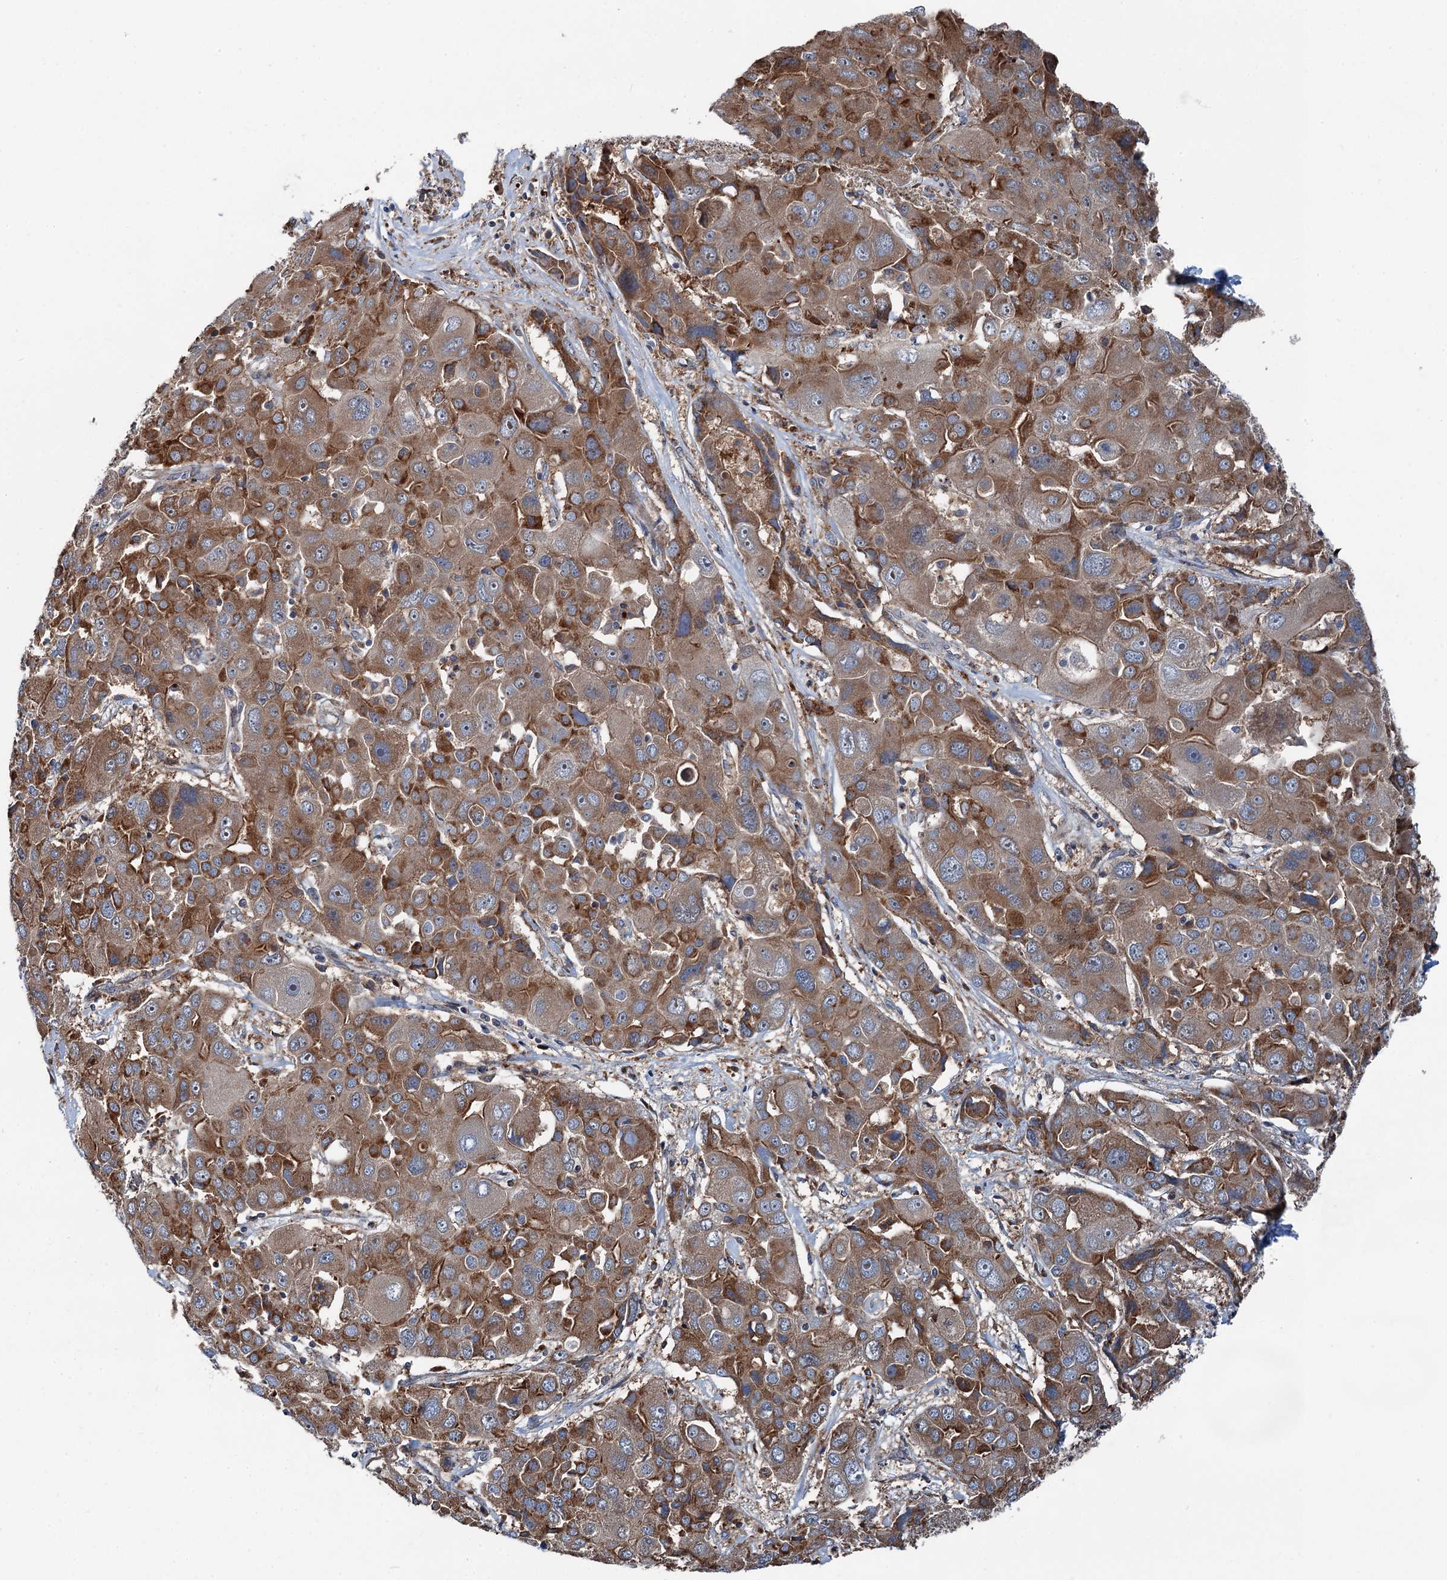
{"staining": {"intensity": "moderate", "quantity": ">75%", "location": "cytoplasmic/membranous"}, "tissue": "liver cancer", "cell_type": "Tumor cells", "image_type": "cancer", "snomed": [{"axis": "morphology", "description": "Cholangiocarcinoma"}, {"axis": "topography", "description": "Liver"}], "caption": "High-power microscopy captured an immunohistochemistry (IHC) photomicrograph of liver cholangiocarcinoma, revealing moderate cytoplasmic/membranous expression in approximately >75% of tumor cells. The staining is performed using DAB brown chromogen to label protein expression. The nuclei are counter-stained blue using hematoxylin.", "gene": "POLR1D", "patient": {"sex": "male", "age": 67}}